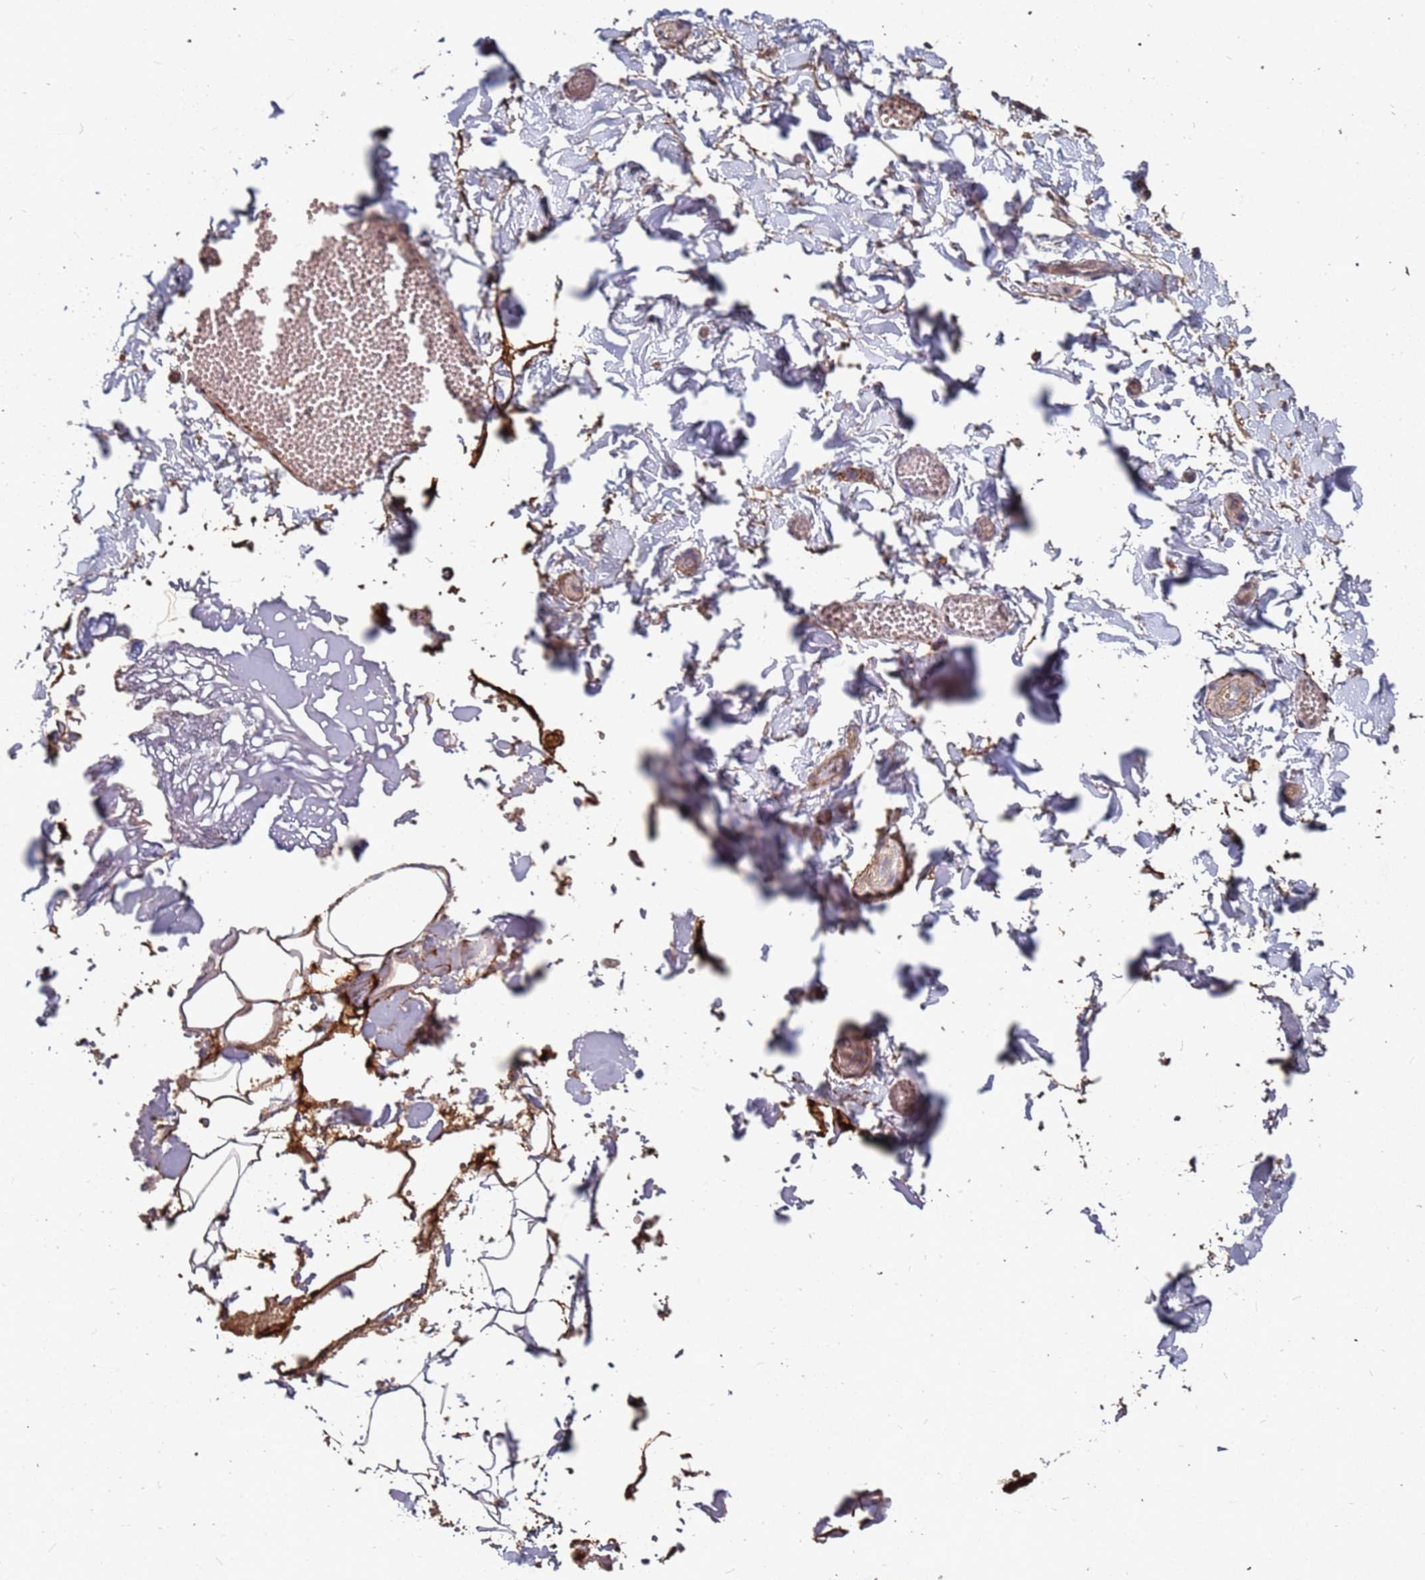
{"staining": {"intensity": "weak", "quantity": "25%-75%", "location": "cytoplasmic/membranous"}, "tissue": "adipose tissue", "cell_type": "Adipocytes", "image_type": "normal", "snomed": [{"axis": "morphology", "description": "Normal tissue, NOS"}, {"axis": "topography", "description": "Gallbladder"}, {"axis": "topography", "description": "Peripheral nerve tissue"}], "caption": "This is an image of immunohistochemistry (IHC) staining of benign adipose tissue, which shows weak expression in the cytoplasmic/membranous of adipocytes.", "gene": "PRORP", "patient": {"sex": "male", "age": 38}}